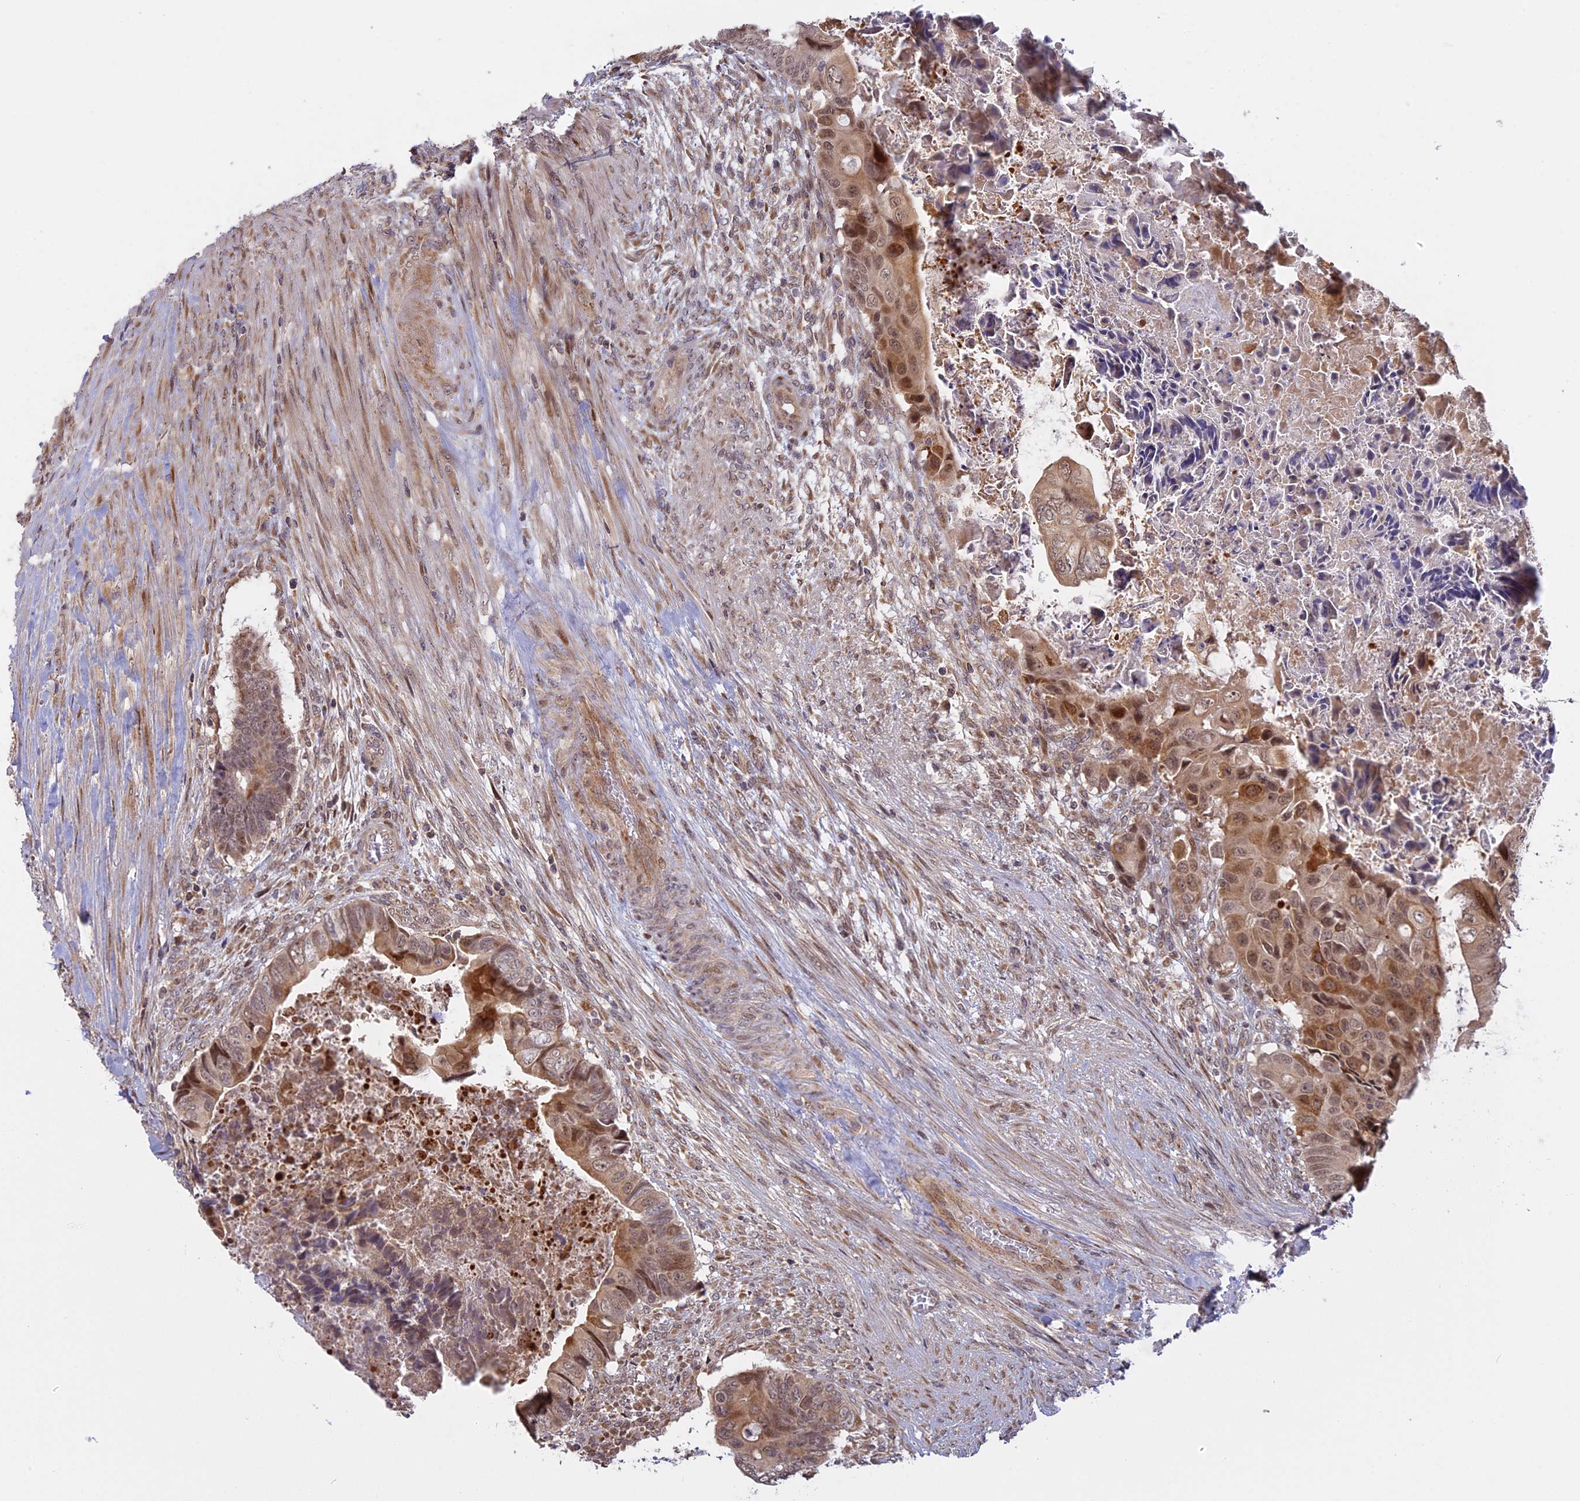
{"staining": {"intensity": "moderate", "quantity": "25%-75%", "location": "cytoplasmic/membranous,nuclear"}, "tissue": "colorectal cancer", "cell_type": "Tumor cells", "image_type": "cancer", "snomed": [{"axis": "morphology", "description": "Adenocarcinoma, NOS"}, {"axis": "topography", "description": "Rectum"}], "caption": "DAB (3,3'-diaminobenzidine) immunohistochemical staining of colorectal cancer (adenocarcinoma) exhibits moderate cytoplasmic/membranous and nuclear protein expression in about 25%-75% of tumor cells. (IHC, brightfield microscopy, high magnification).", "gene": "GSKIP", "patient": {"sex": "female", "age": 78}}